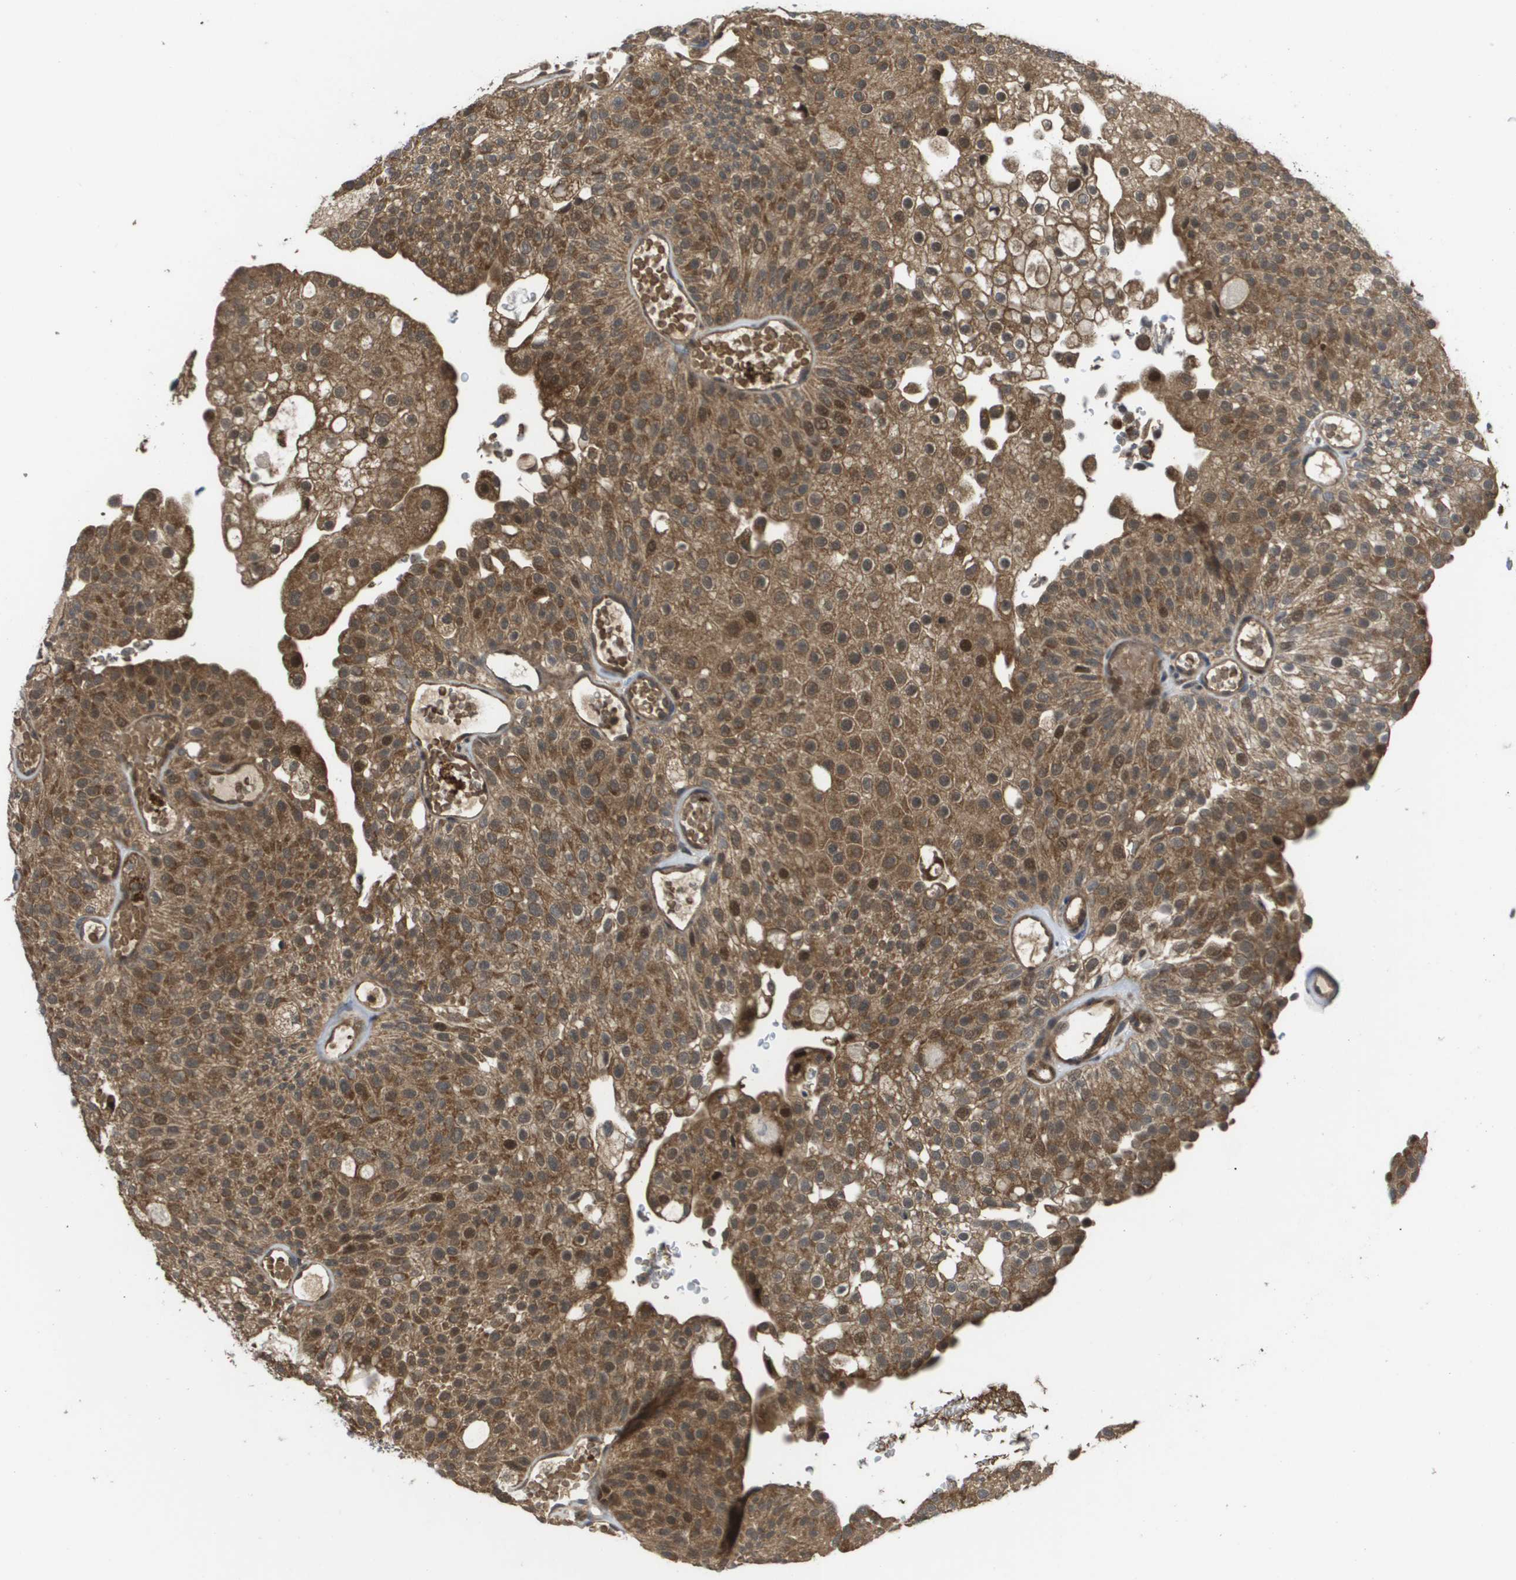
{"staining": {"intensity": "moderate", "quantity": ">75%", "location": "cytoplasmic/membranous"}, "tissue": "urothelial cancer", "cell_type": "Tumor cells", "image_type": "cancer", "snomed": [{"axis": "morphology", "description": "Urothelial carcinoma, Low grade"}, {"axis": "topography", "description": "Urinary bladder"}], "caption": "Immunohistochemical staining of human urothelial cancer demonstrates medium levels of moderate cytoplasmic/membranous positivity in approximately >75% of tumor cells.", "gene": "RBM38", "patient": {"sex": "male", "age": 78}}